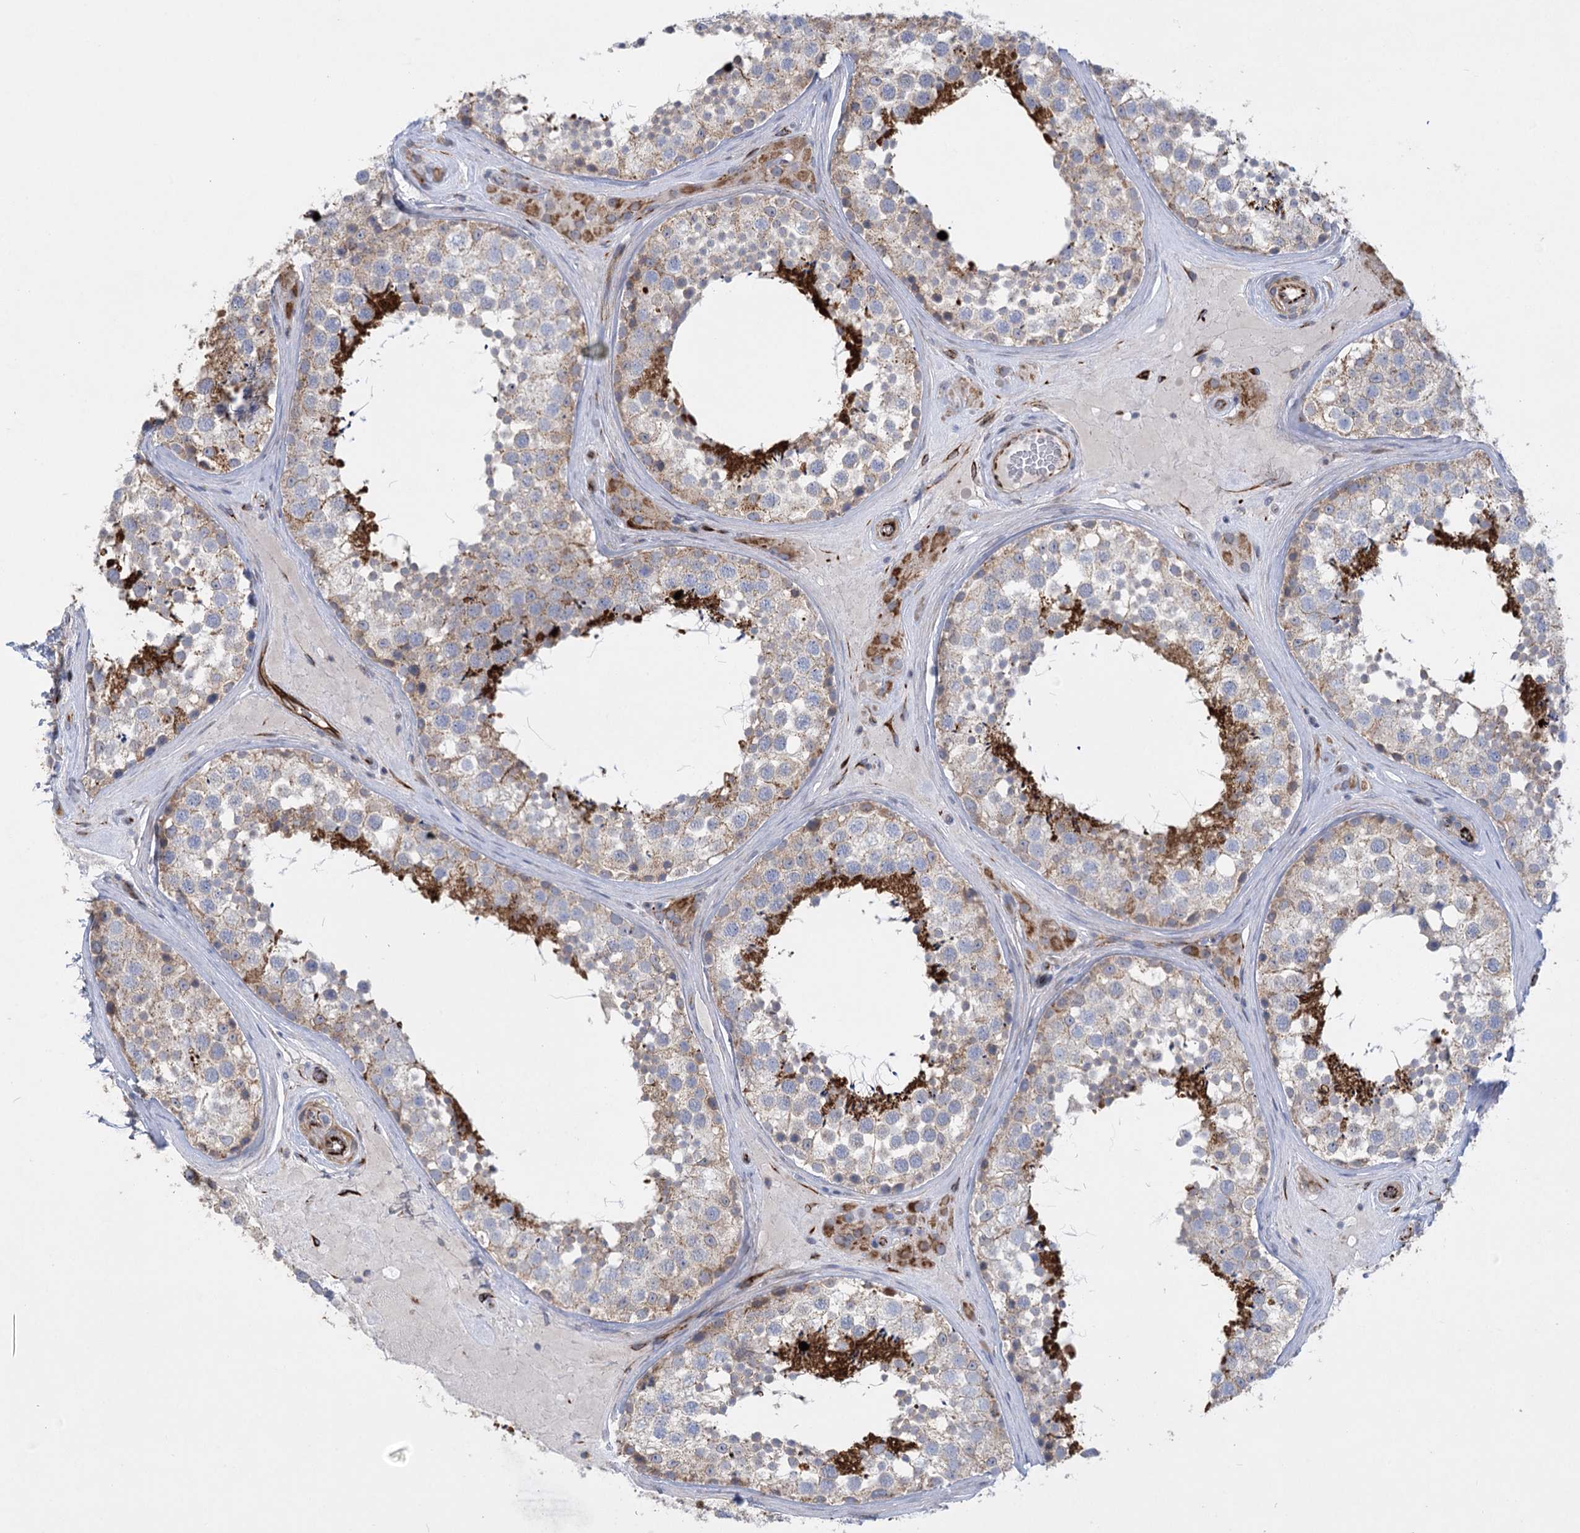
{"staining": {"intensity": "strong", "quantity": "<25%", "location": "cytoplasmic/membranous"}, "tissue": "testis", "cell_type": "Cells in seminiferous ducts", "image_type": "normal", "snomed": [{"axis": "morphology", "description": "Normal tissue, NOS"}, {"axis": "topography", "description": "Testis"}], "caption": "The micrograph exhibits a brown stain indicating the presence of a protein in the cytoplasmic/membranous of cells in seminiferous ducts in testis. The staining was performed using DAB (3,3'-diaminobenzidine) to visualize the protein expression in brown, while the nuclei were stained in blue with hematoxylin (Magnification: 20x).", "gene": "DHTKD1", "patient": {"sex": "male", "age": 46}}